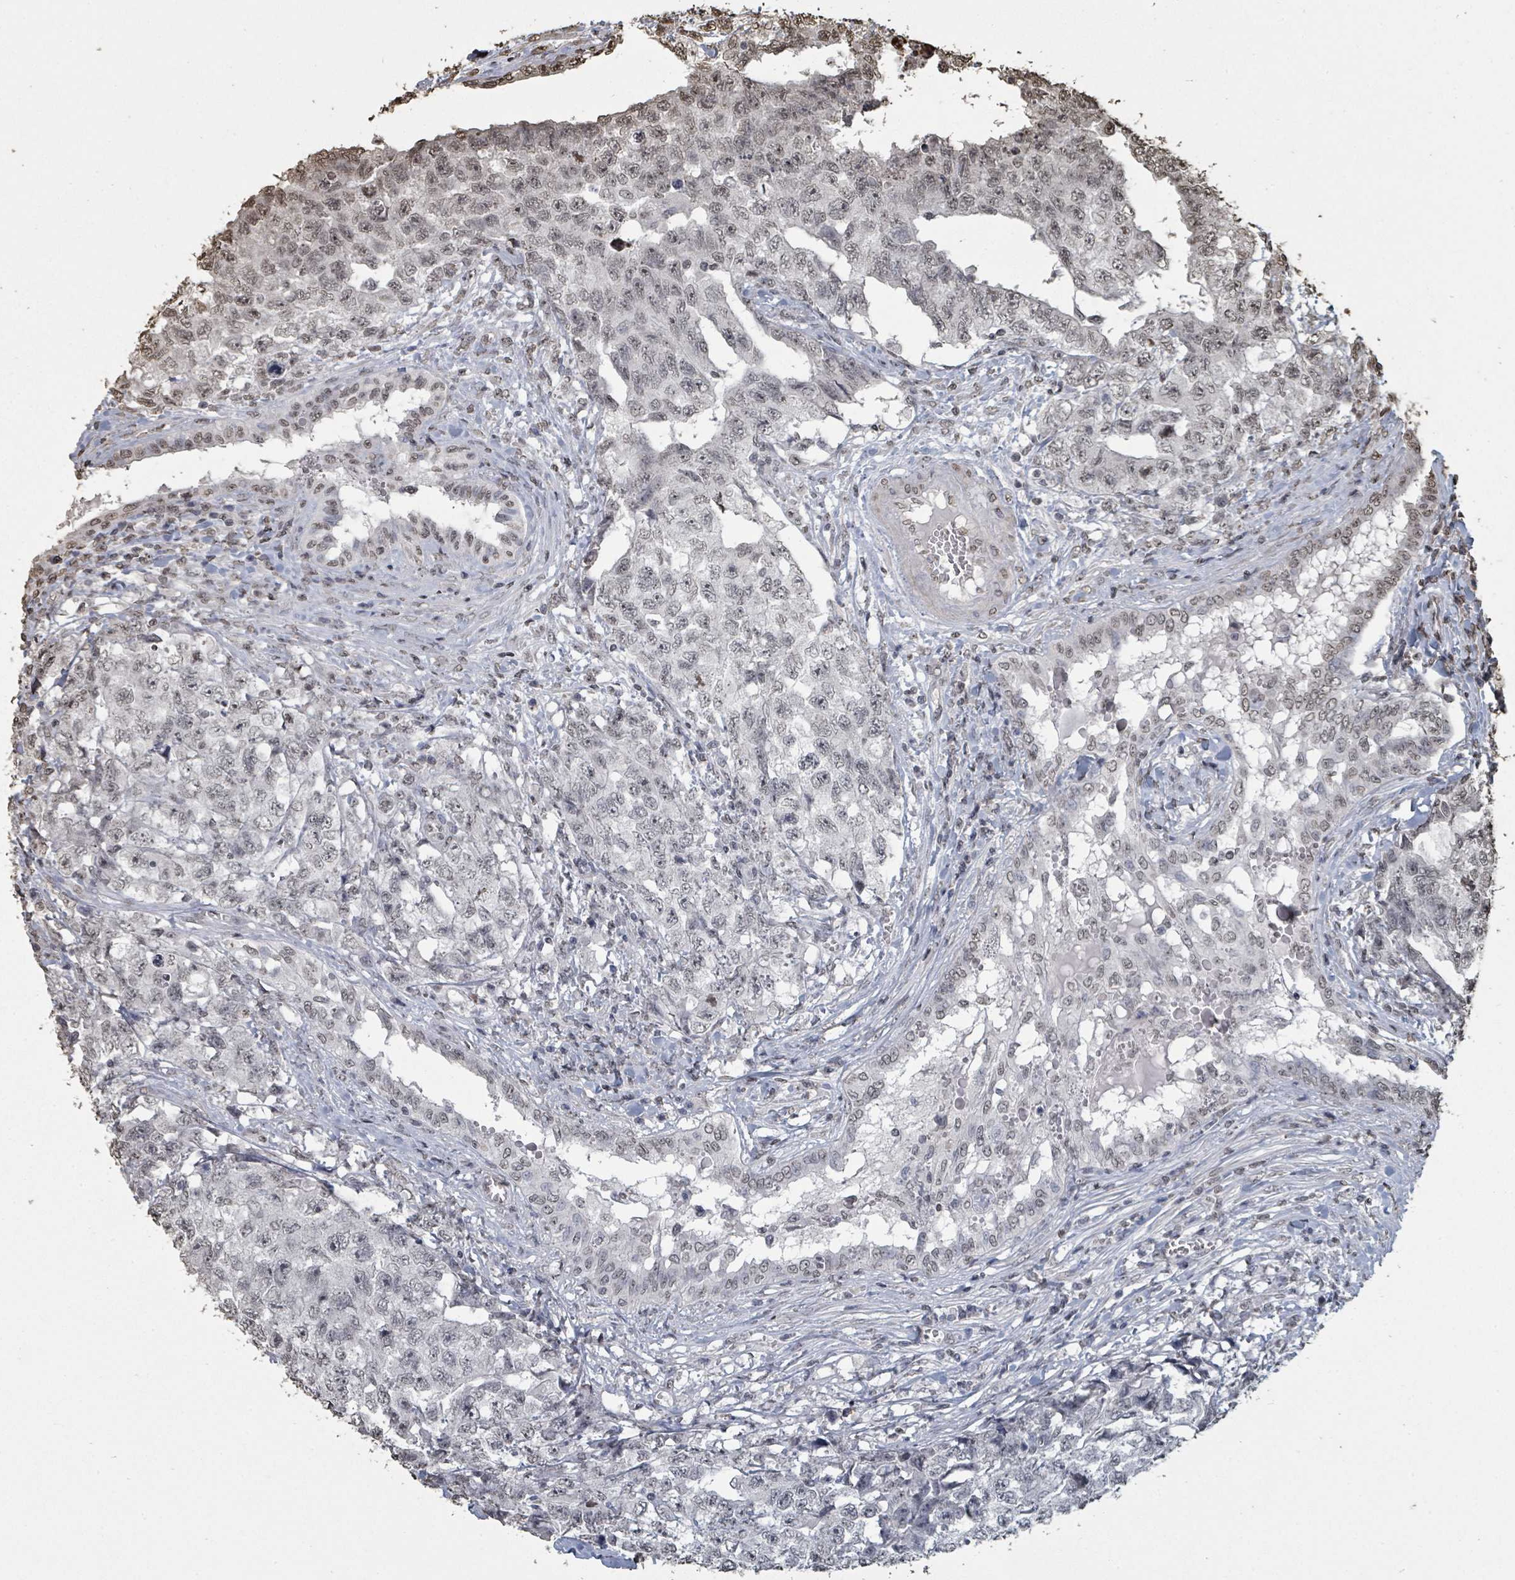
{"staining": {"intensity": "negative", "quantity": "none", "location": "none"}, "tissue": "testis cancer", "cell_type": "Tumor cells", "image_type": "cancer", "snomed": [{"axis": "morphology", "description": "Carcinoma, Embryonal, NOS"}, {"axis": "topography", "description": "Testis"}], "caption": "Protein analysis of testis cancer demonstrates no significant expression in tumor cells.", "gene": "MRPS12", "patient": {"sex": "male", "age": 31}}